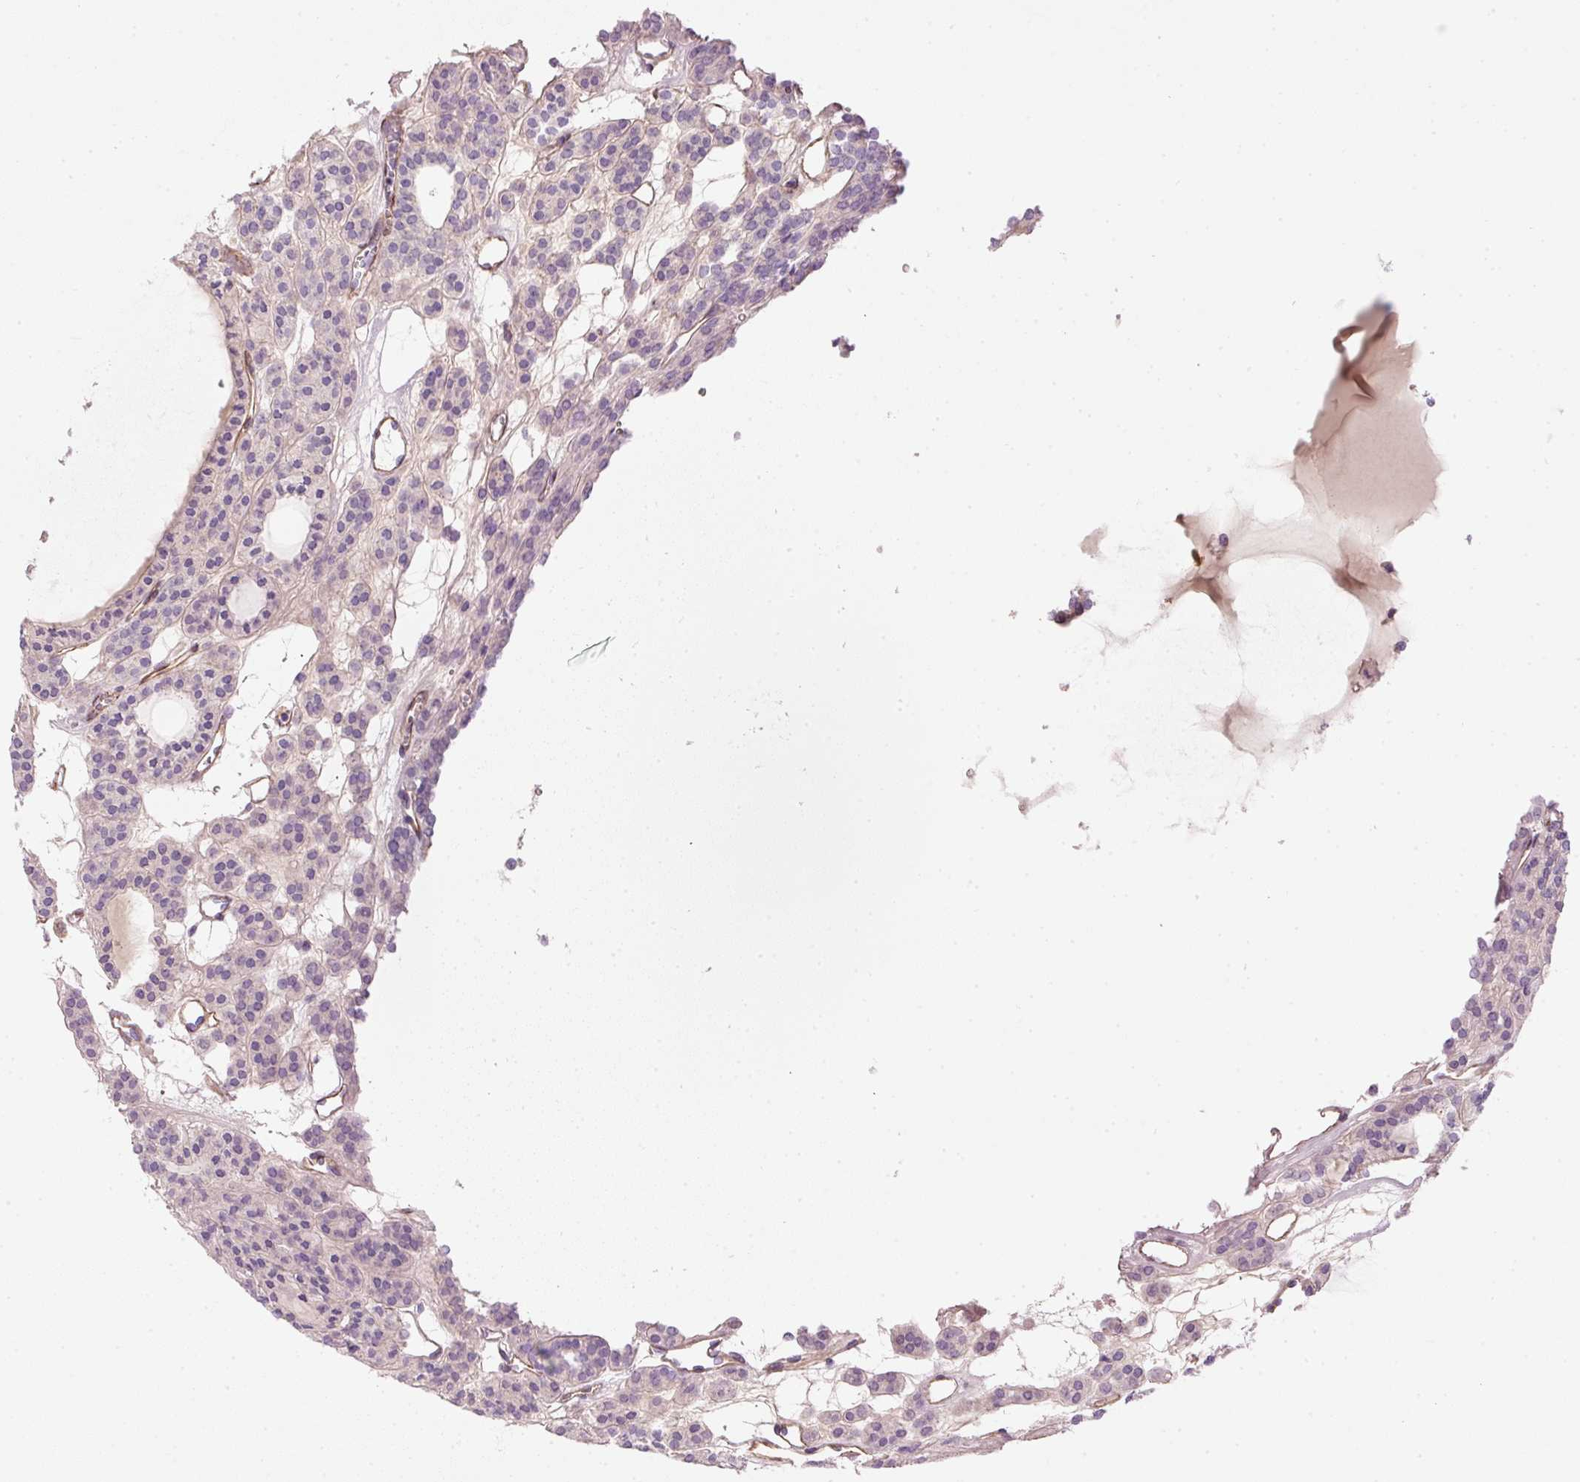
{"staining": {"intensity": "negative", "quantity": "none", "location": "none"}, "tissue": "thyroid cancer", "cell_type": "Tumor cells", "image_type": "cancer", "snomed": [{"axis": "morphology", "description": "Follicular adenoma carcinoma, NOS"}, {"axis": "topography", "description": "Thyroid gland"}], "caption": "An immunohistochemistry (IHC) micrograph of follicular adenoma carcinoma (thyroid) is shown. There is no staining in tumor cells of follicular adenoma carcinoma (thyroid).", "gene": "OSR2", "patient": {"sex": "female", "age": 63}}